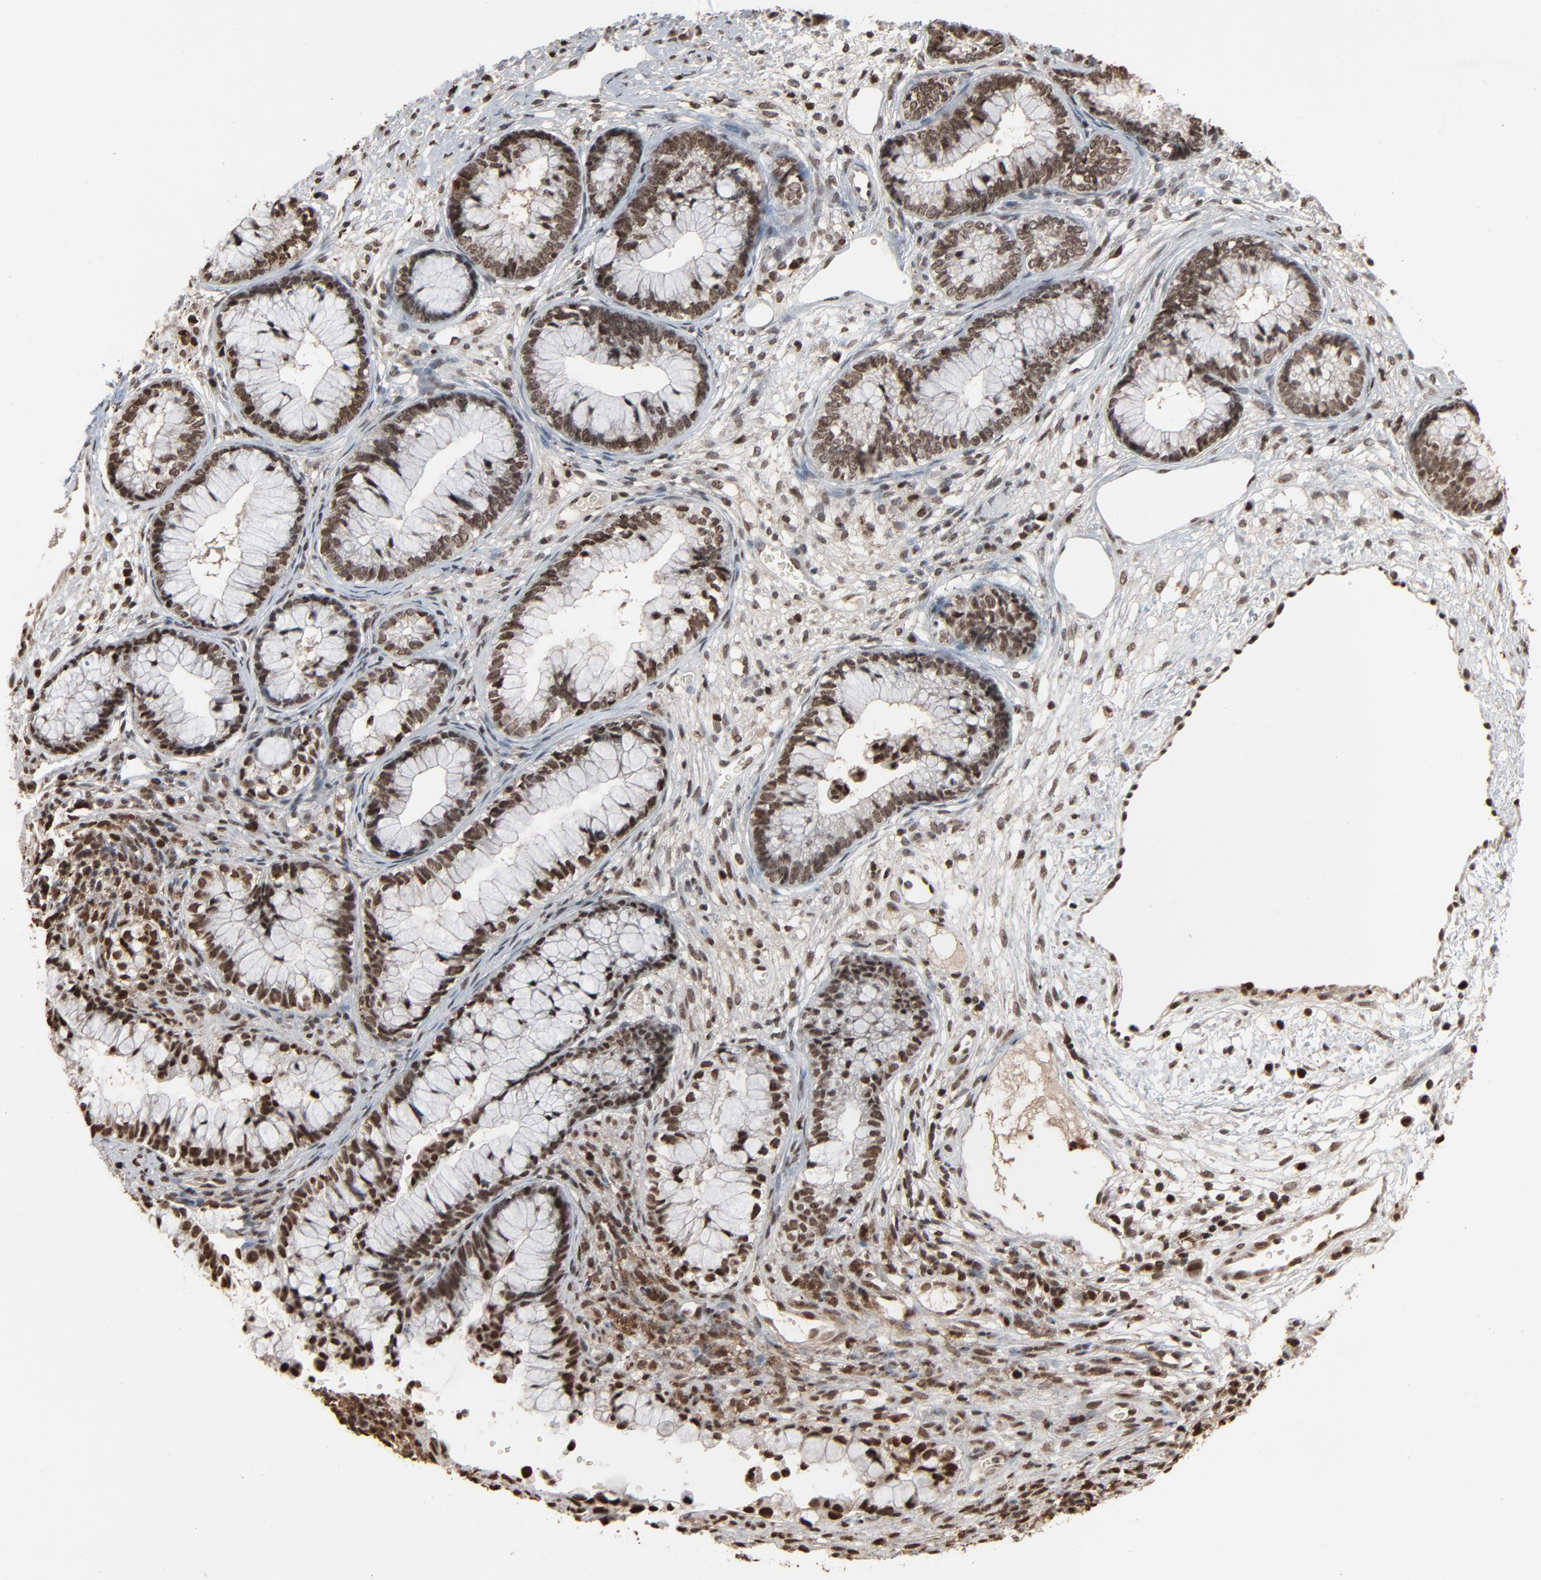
{"staining": {"intensity": "moderate", "quantity": ">75%", "location": "nuclear"}, "tissue": "cervical cancer", "cell_type": "Tumor cells", "image_type": "cancer", "snomed": [{"axis": "morphology", "description": "Adenocarcinoma, NOS"}, {"axis": "topography", "description": "Cervix"}], "caption": "Immunohistochemical staining of human cervical adenocarcinoma reveals moderate nuclear protein positivity in about >75% of tumor cells. The staining was performed using DAB (3,3'-diaminobenzidine), with brown indicating positive protein expression. Nuclei are stained blue with hematoxylin.", "gene": "RPS6KA3", "patient": {"sex": "female", "age": 44}}